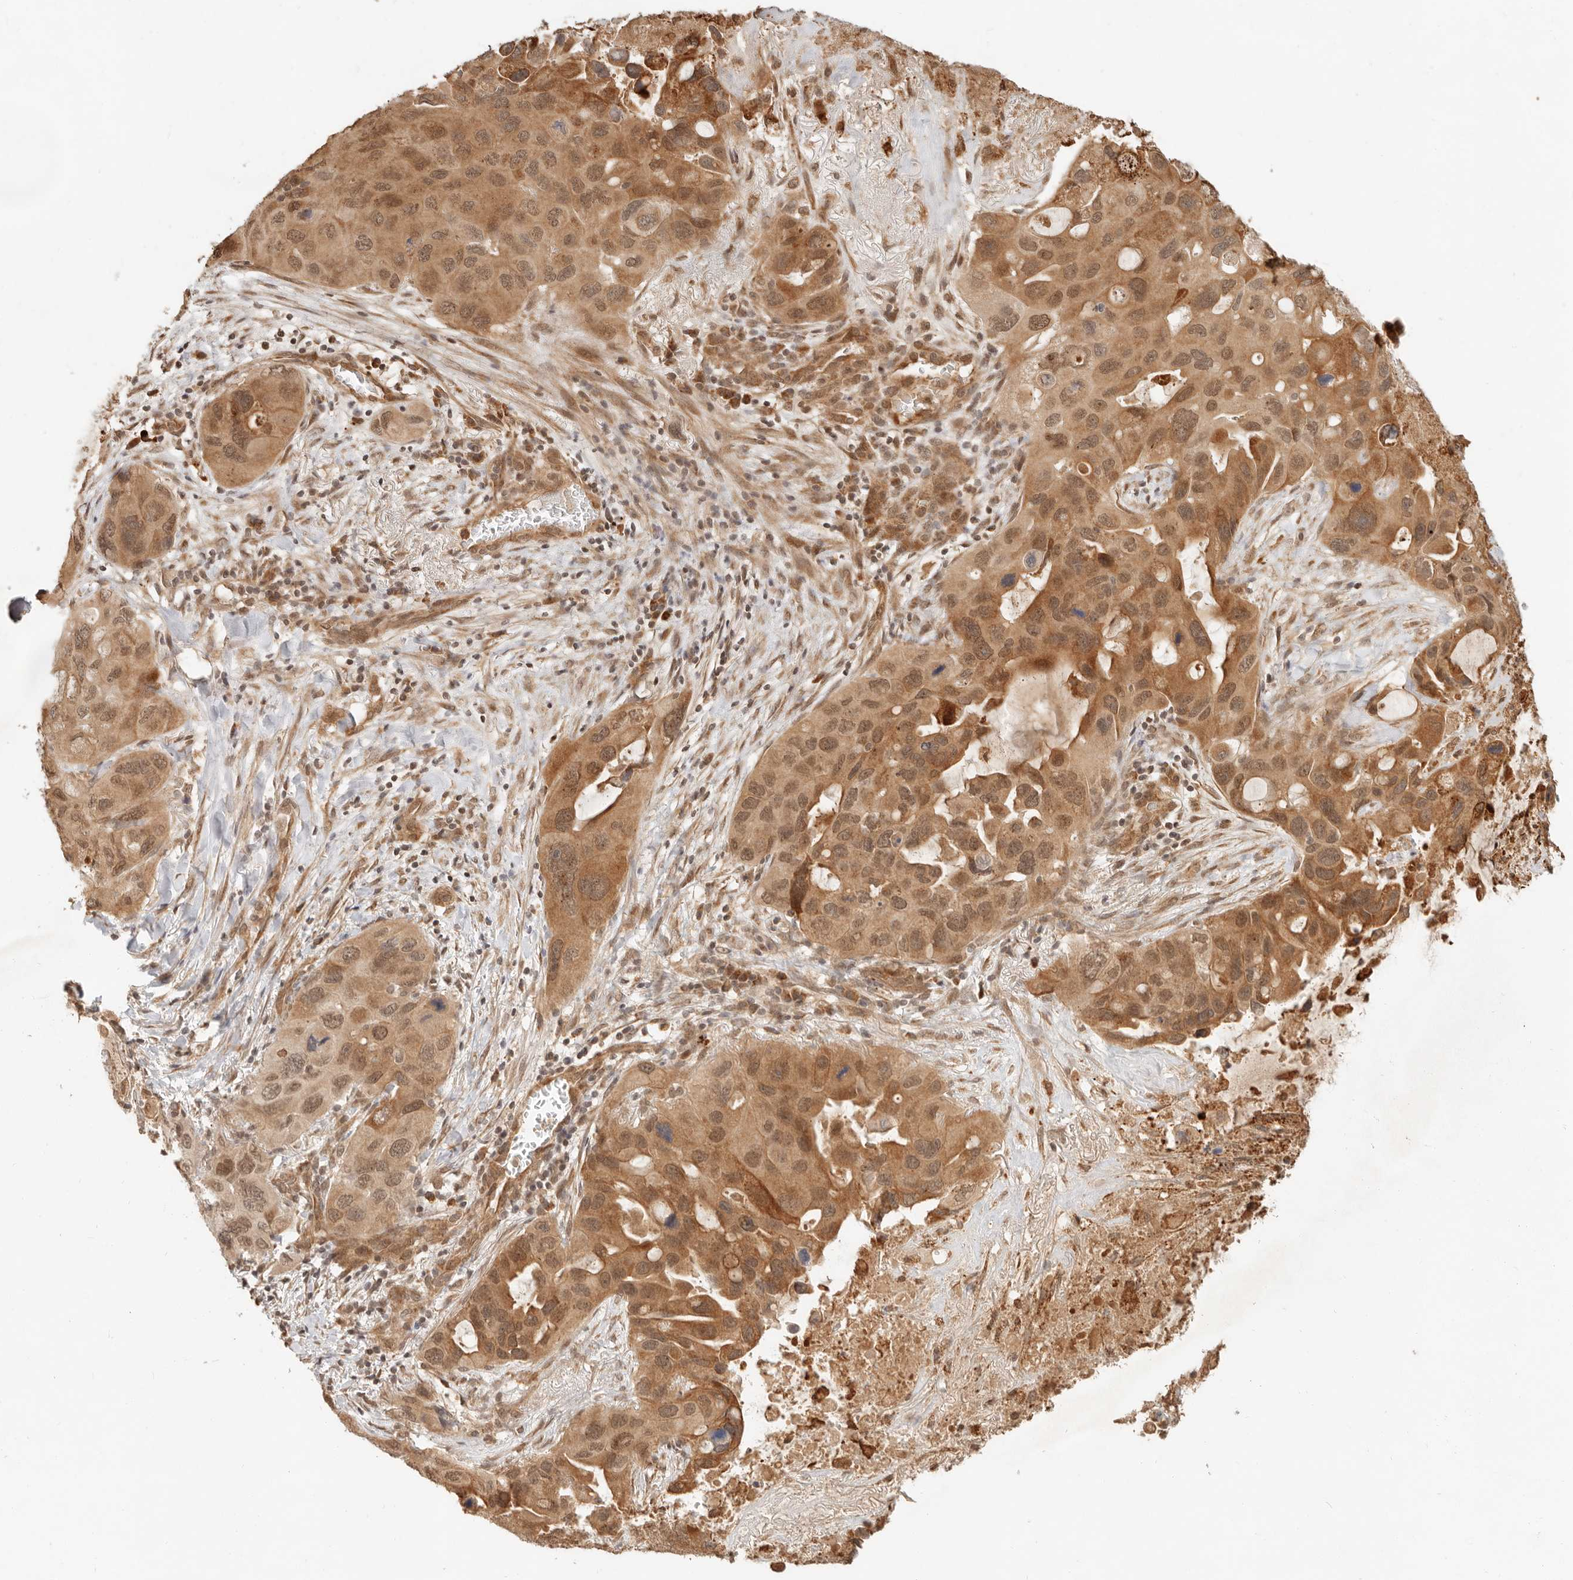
{"staining": {"intensity": "moderate", "quantity": ">75%", "location": "cytoplasmic/membranous,nuclear"}, "tissue": "lung cancer", "cell_type": "Tumor cells", "image_type": "cancer", "snomed": [{"axis": "morphology", "description": "Squamous cell carcinoma, NOS"}, {"axis": "topography", "description": "Lung"}], "caption": "Squamous cell carcinoma (lung) stained with a protein marker displays moderate staining in tumor cells.", "gene": "BAALC", "patient": {"sex": "female", "age": 73}}